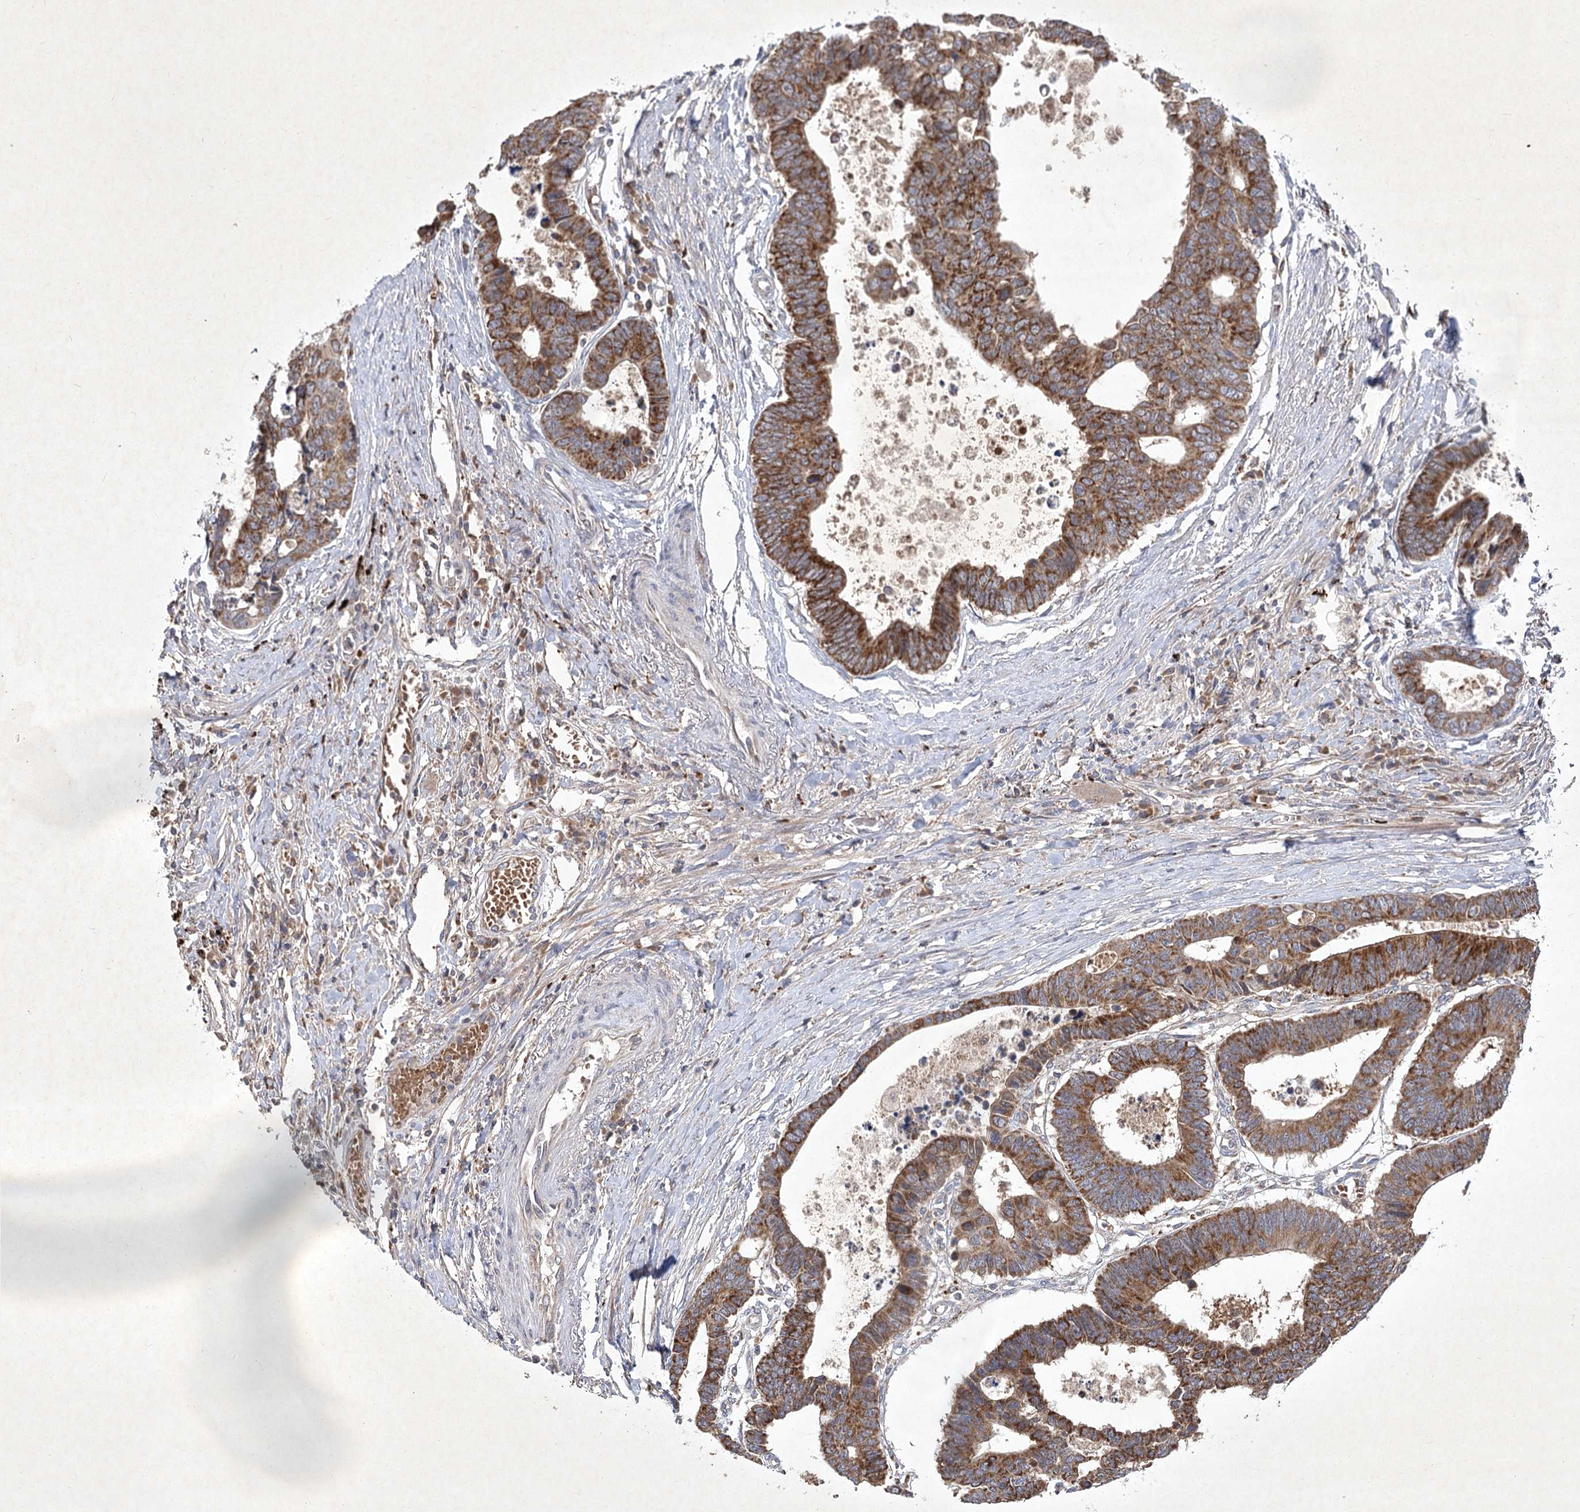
{"staining": {"intensity": "moderate", "quantity": ">75%", "location": "cytoplasmic/membranous"}, "tissue": "colorectal cancer", "cell_type": "Tumor cells", "image_type": "cancer", "snomed": [{"axis": "morphology", "description": "Adenocarcinoma, NOS"}, {"axis": "topography", "description": "Rectum"}], "caption": "Protein expression analysis of colorectal adenocarcinoma exhibits moderate cytoplasmic/membranous staining in approximately >75% of tumor cells.", "gene": "PYROXD2", "patient": {"sex": "male", "age": 84}}